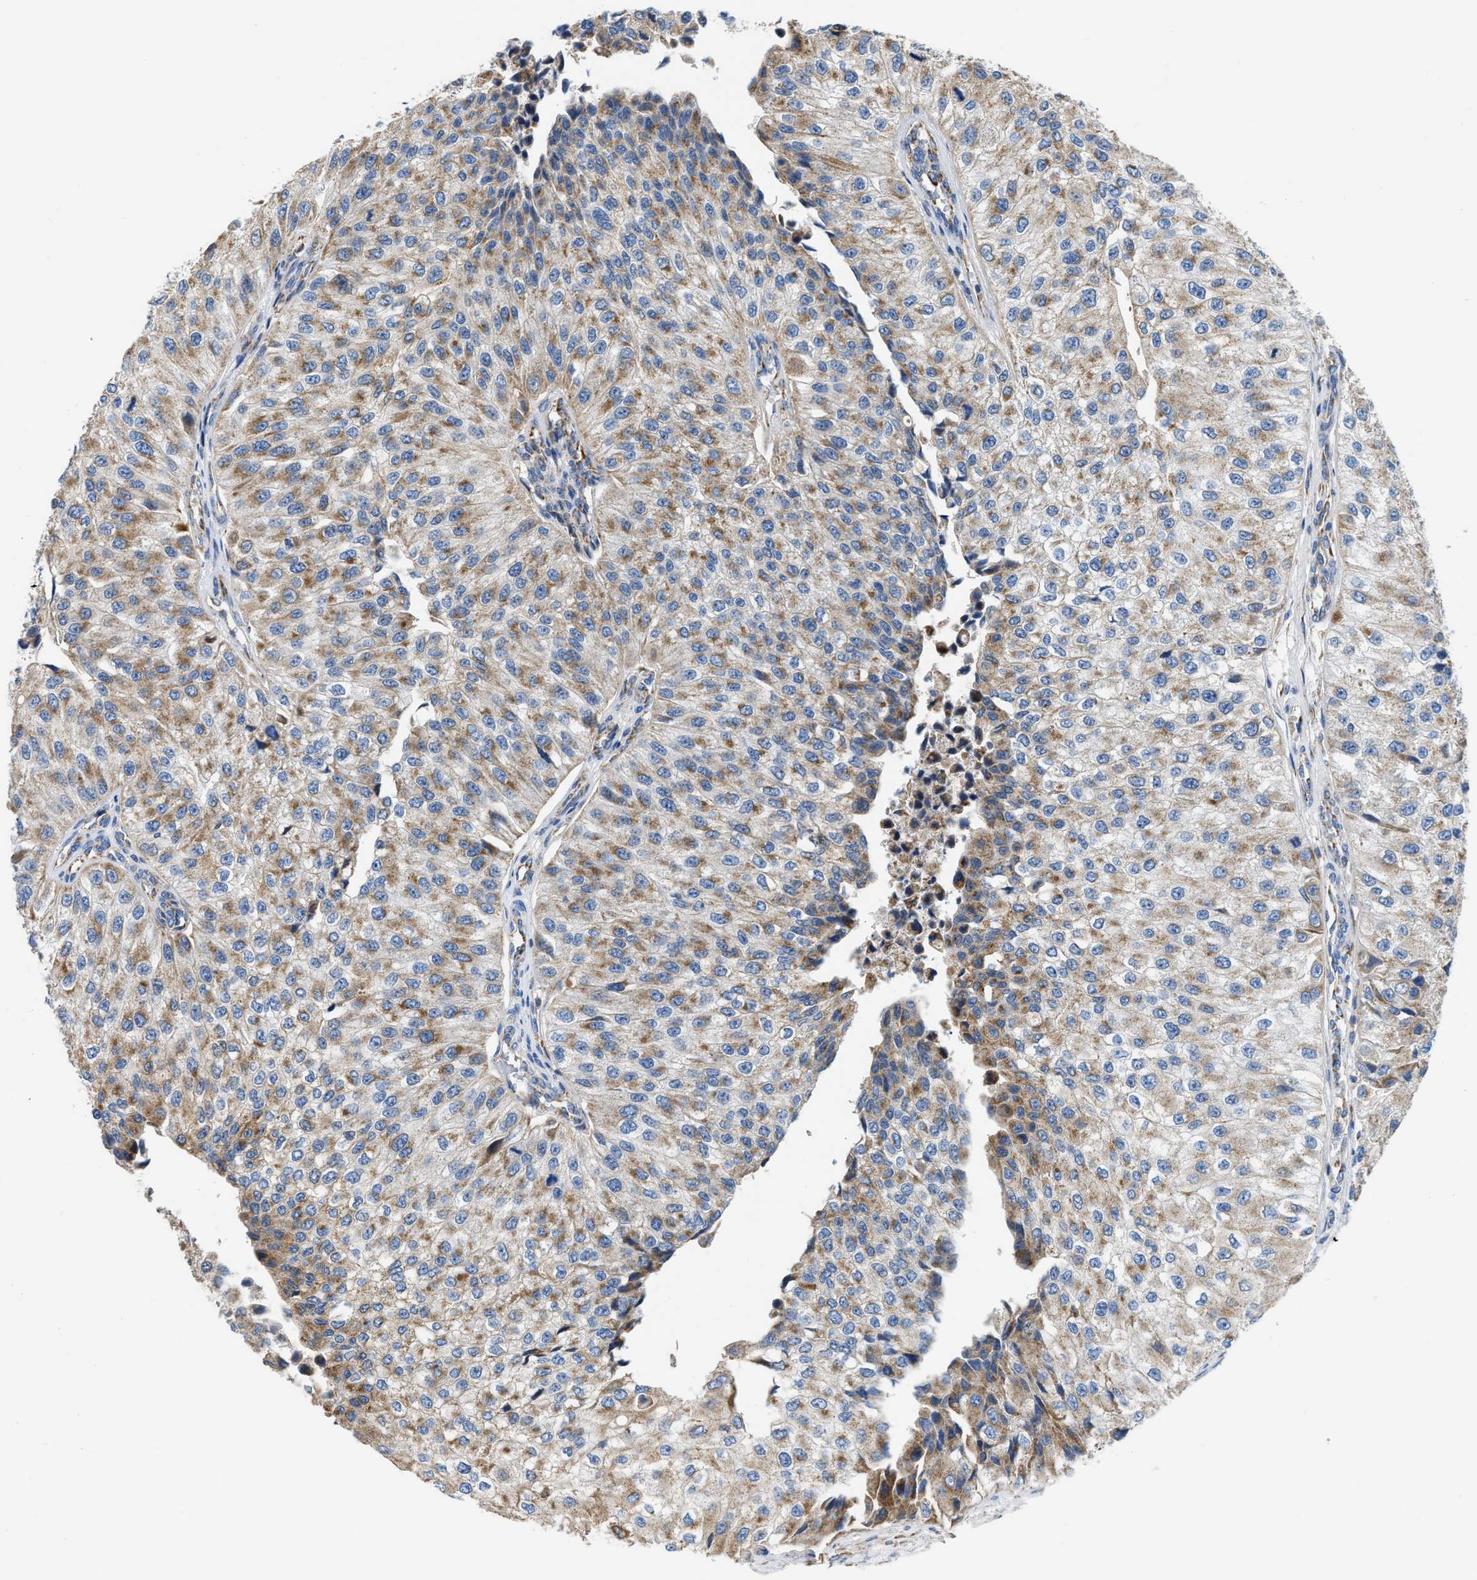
{"staining": {"intensity": "moderate", "quantity": ">75%", "location": "cytoplasmic/membranous"}, "tissue": "urothelial cancer", "cell_type": "Tumor cells", "image_type": "cancer", "snomed": [{"axis": "morphology", "description": "Urothelial carcinoma, High grade"}, {"axis": "topography", "description": "Kidney"}, {"axis": "topography", "description": "Urinary bladder"}], "caption": "DAB (3,3'-diaminobenzidine) immunohistochemical staining of urothelial cancer exhibits moderate cytoplasmic/membranous protein expression in about >75% of tumor cells. The protein of interest is stained brown, and the nuclei are stained in blue (DAB IHC with brightfield microscopy, high magnification).", "gene": "SLC25A13", "patient": {"sex": "male", "age": 77}}